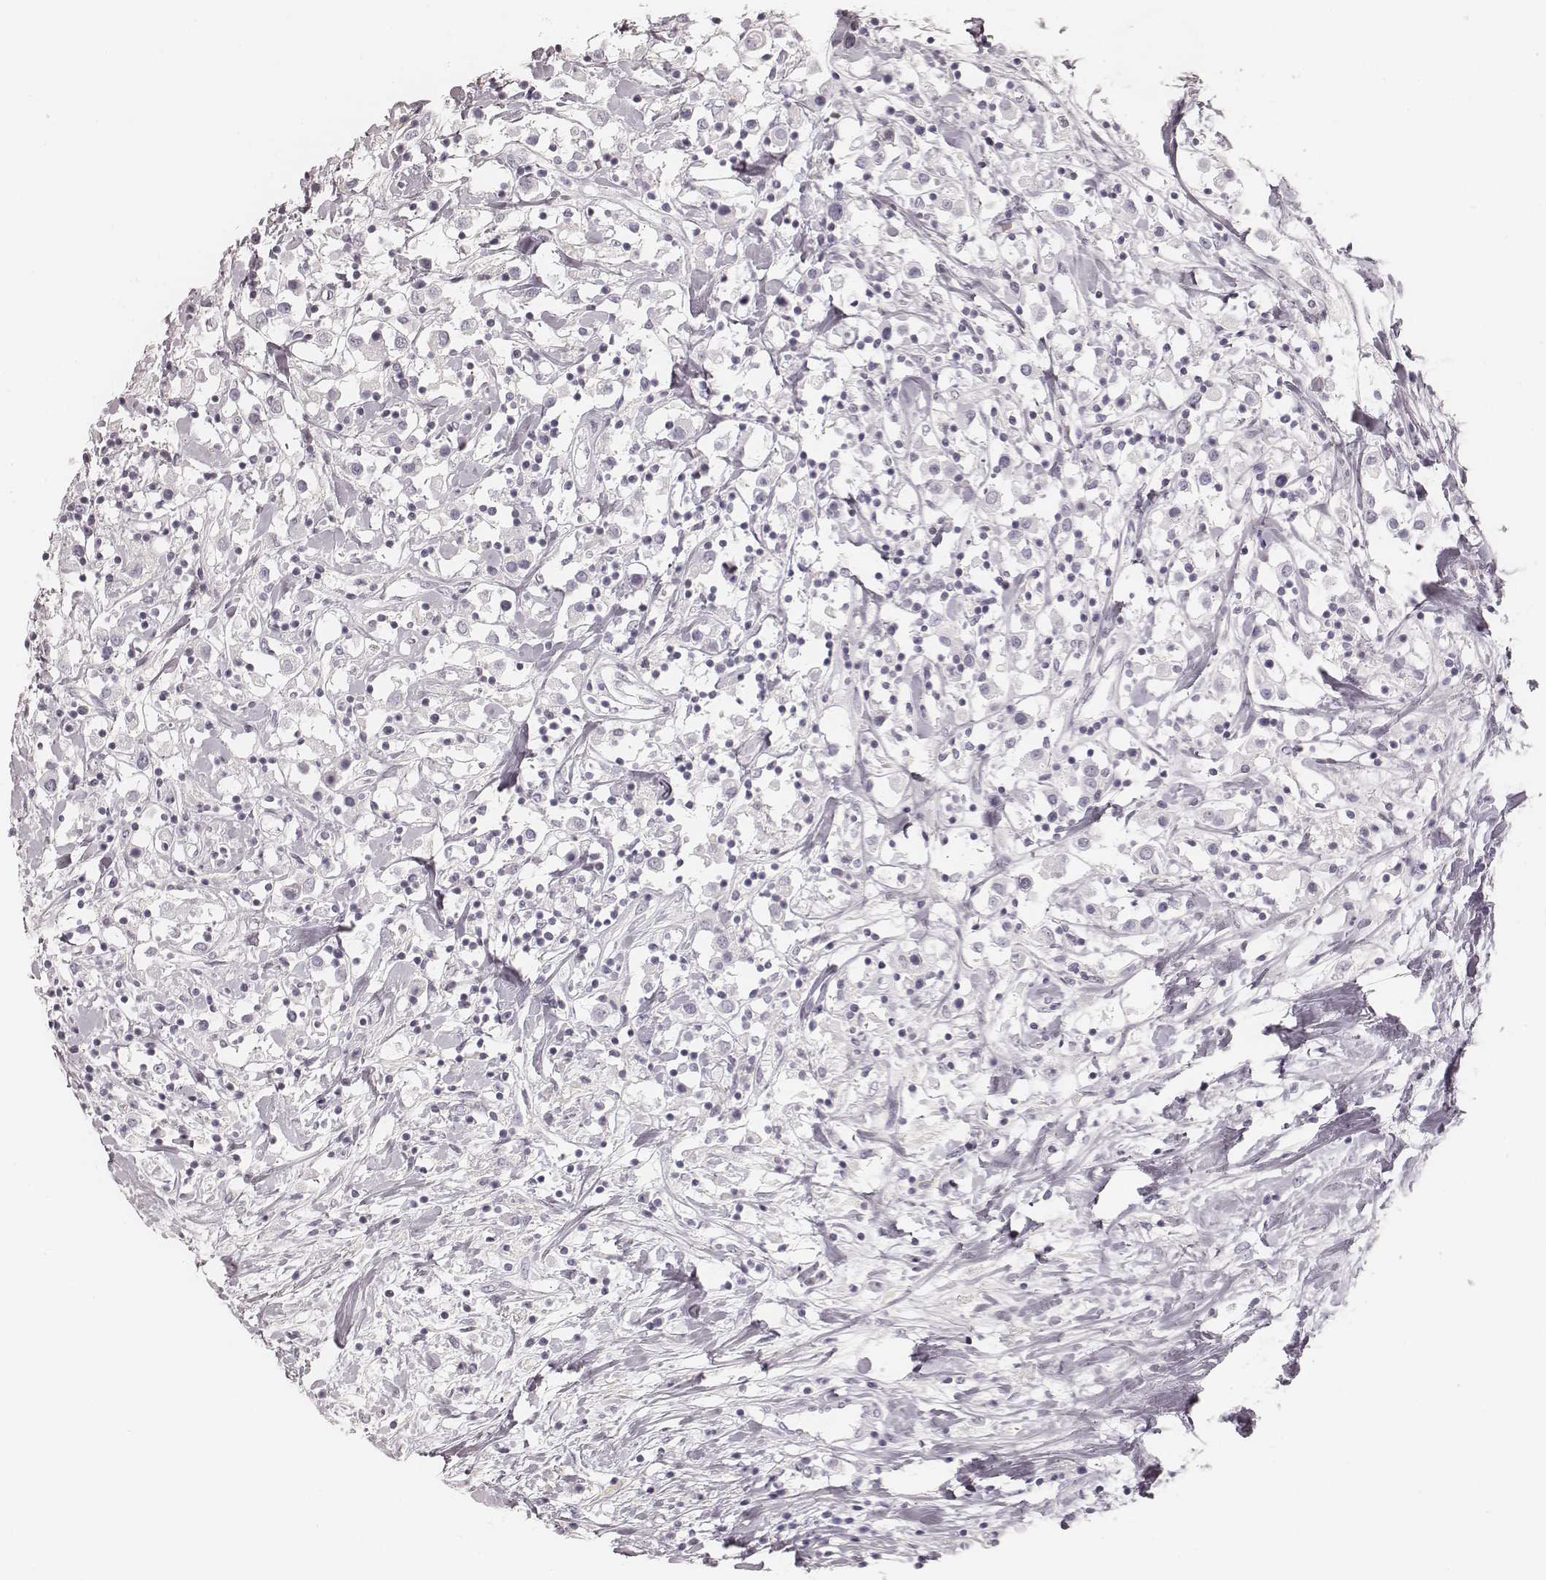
{"staining": {"intensity": "negative", "quantity": "none", "location": "none"}, "tissue": "breast cancer", "cell_type": "Tumor cells", "image_type": "cancer", "snomed": [{"axis": "morphology", "description": "Duct carcinoma"}, {"axis": "topography", "description": "Breast"}], "caption": "The image shows no staining of tumor cells in infiltrating ductal carcinoma (breast).", "gene": "KRT72", "patient": {"sex": "female", "age": 61}}